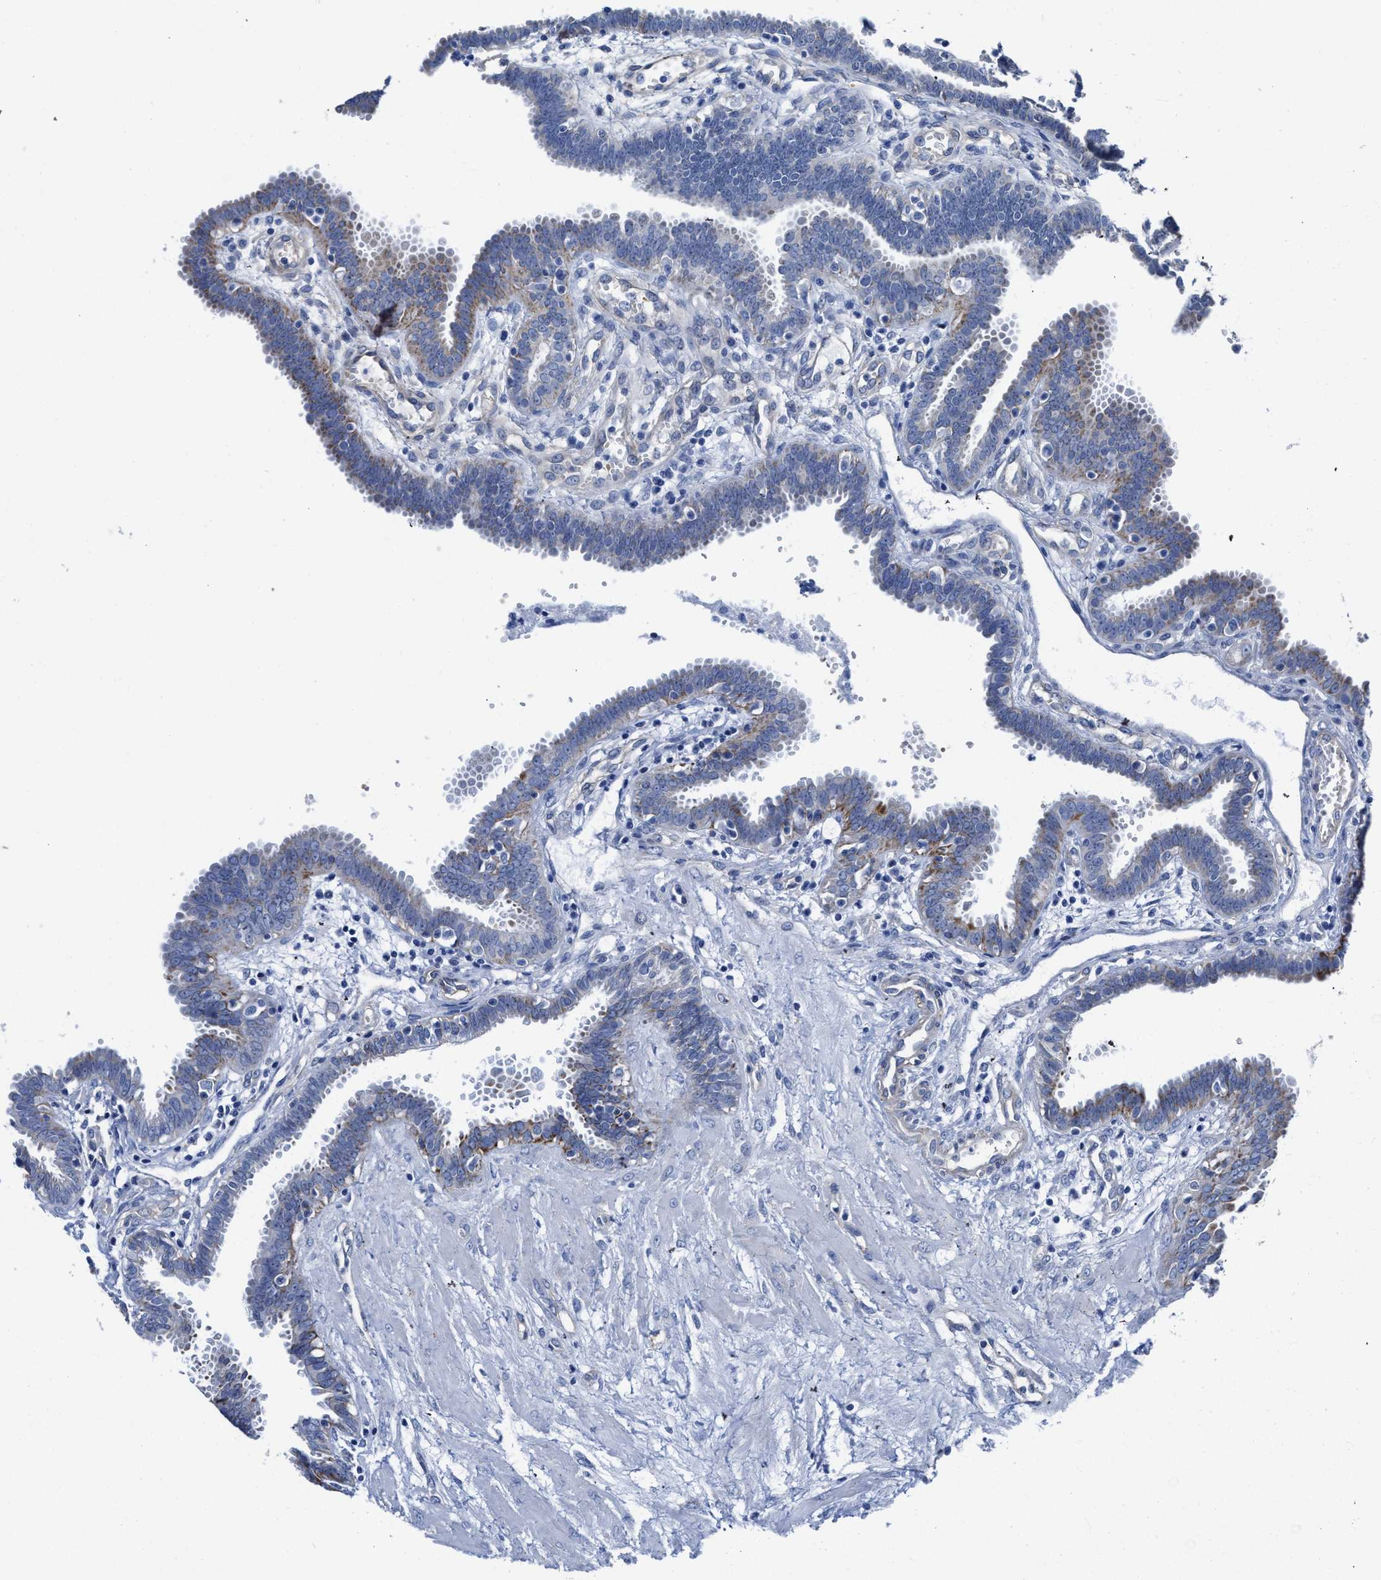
{"staining": {"intensity": "moderate", "quantity": "<25%", "location": "cytoplasmic/membranous"}, "tissue": "fallopian tube", "cell_type": "Glandular cells", "image_type": "normal", "snomed": [{"axis": "morphology", "description": "Normal tissue, NOS"}, {"axis": "topography", "description": "Fallopian tube"}, {"axis": "topography", "description": "Placenta"}], "caption": "Protein staining of benign fallopian tube exhibits moderate cytoplasmic/membranous positivity in approximately <25% of glandular cells.", "gene": "KCNMB3", "patient": {"sex": "female", "age": 32}}